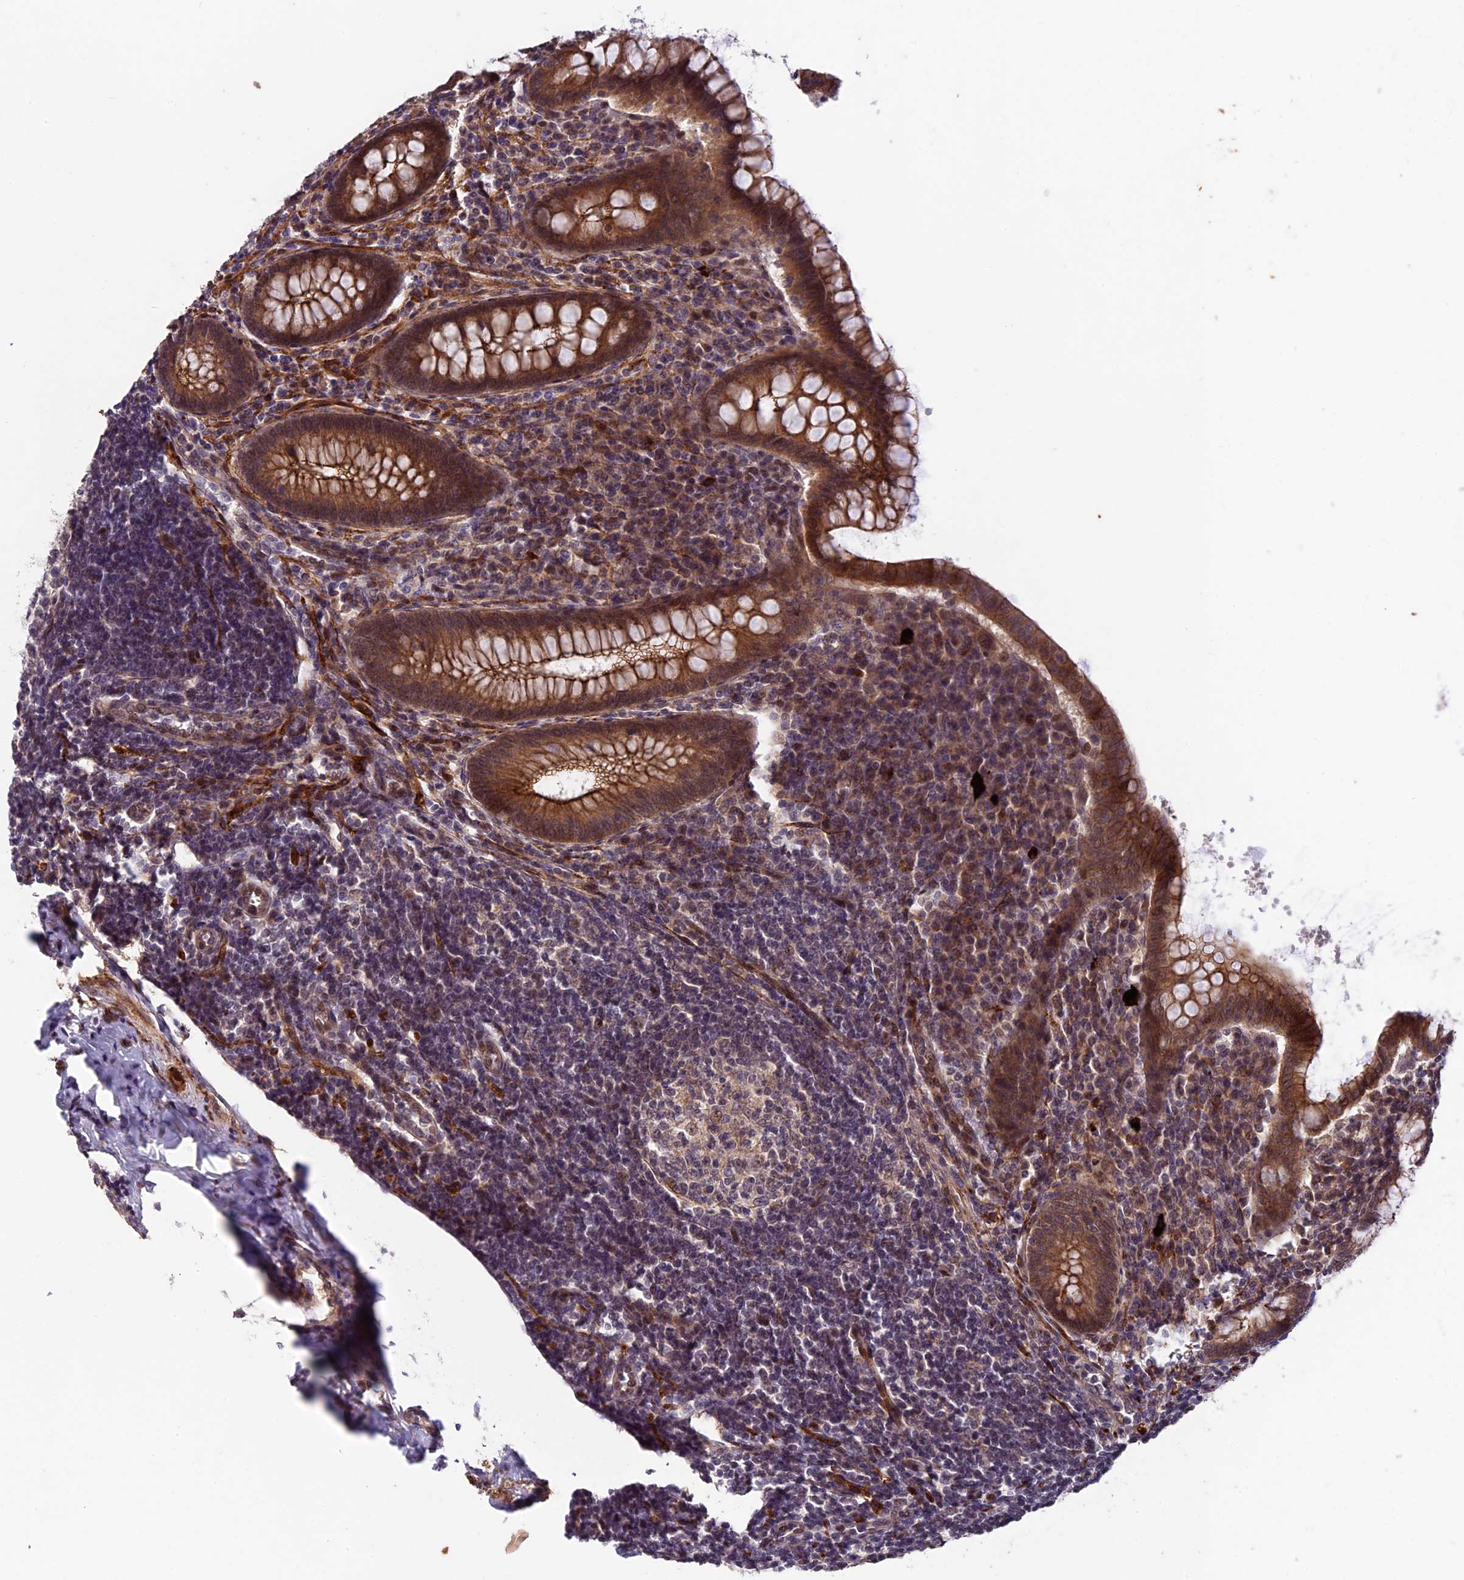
{"staining": {"intensity": "strong", "quantity": ">75%", "location": "cytoplasmic/membranous"}, "tissue": "appendix", "cell_type": "Glandular cells", "image_type": "normal", "snomed": [{"axis": "morphology", "description": "Normal tissue, NOS"}, {"axis": "topography", "description": "Appendix"}], "caption": "Unremarkable appendix demonstrates strong cytoplasmic/membranous staining in about >75% of glandular cells.", "gene": "SIPA1L3", "patient": {"sex": "female", "age": 33}}